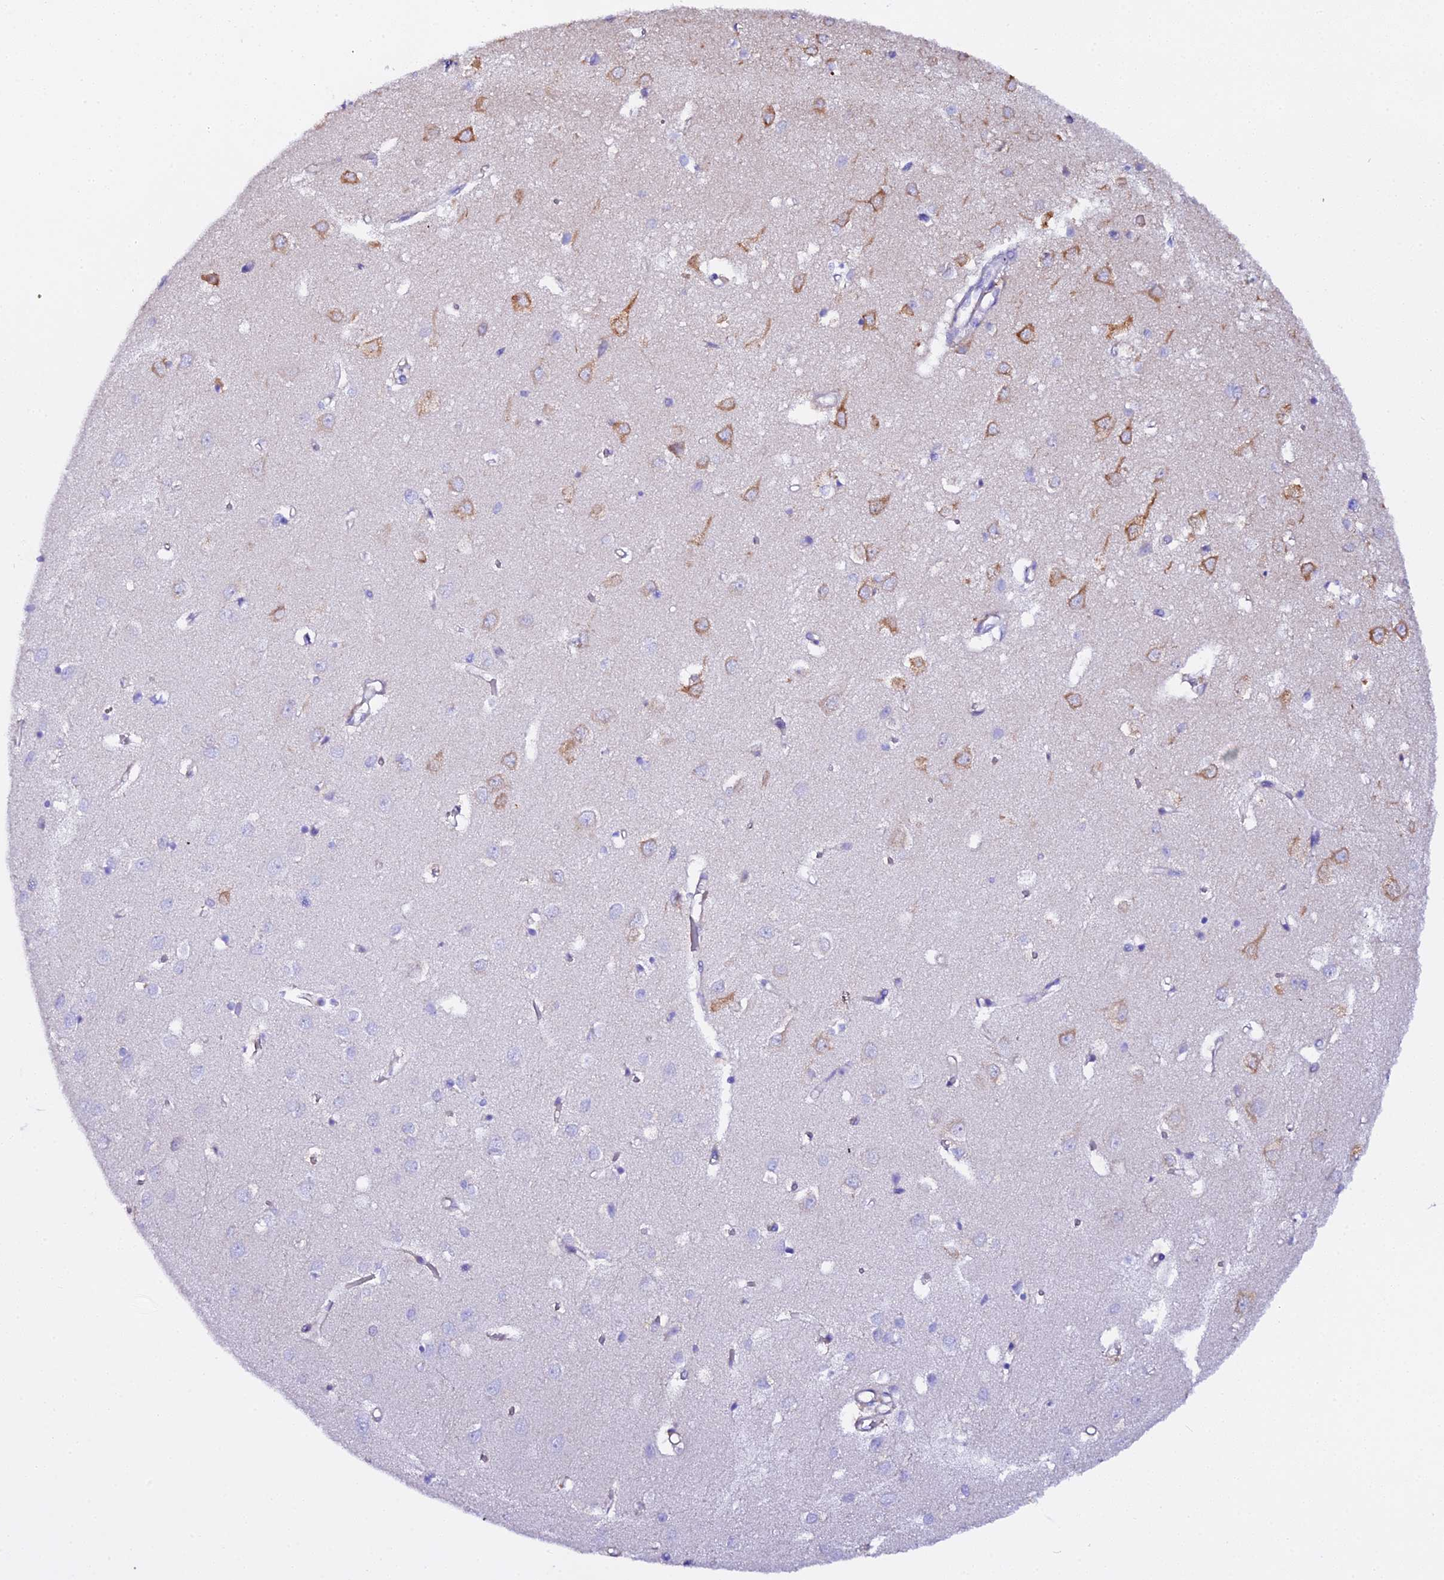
{"staining": {"intensity": "negative", "quantity": "none", "location": "none"}, "tissue": "cerebral cortex", "cell_type": "Endothelial cells", "image_type": "normal", "snomed": [{"axis": "morphology", "description": "Normal tissue, NOS"}, {"axis": "topography", "description": "Cerebral cortex"}], "caption": "Immunohistochemistry of benign human cerebral cortex displays no staining in endothelial cells.", "gene": "CFAP45", "patient": {"sex": "female", "age": 64}}